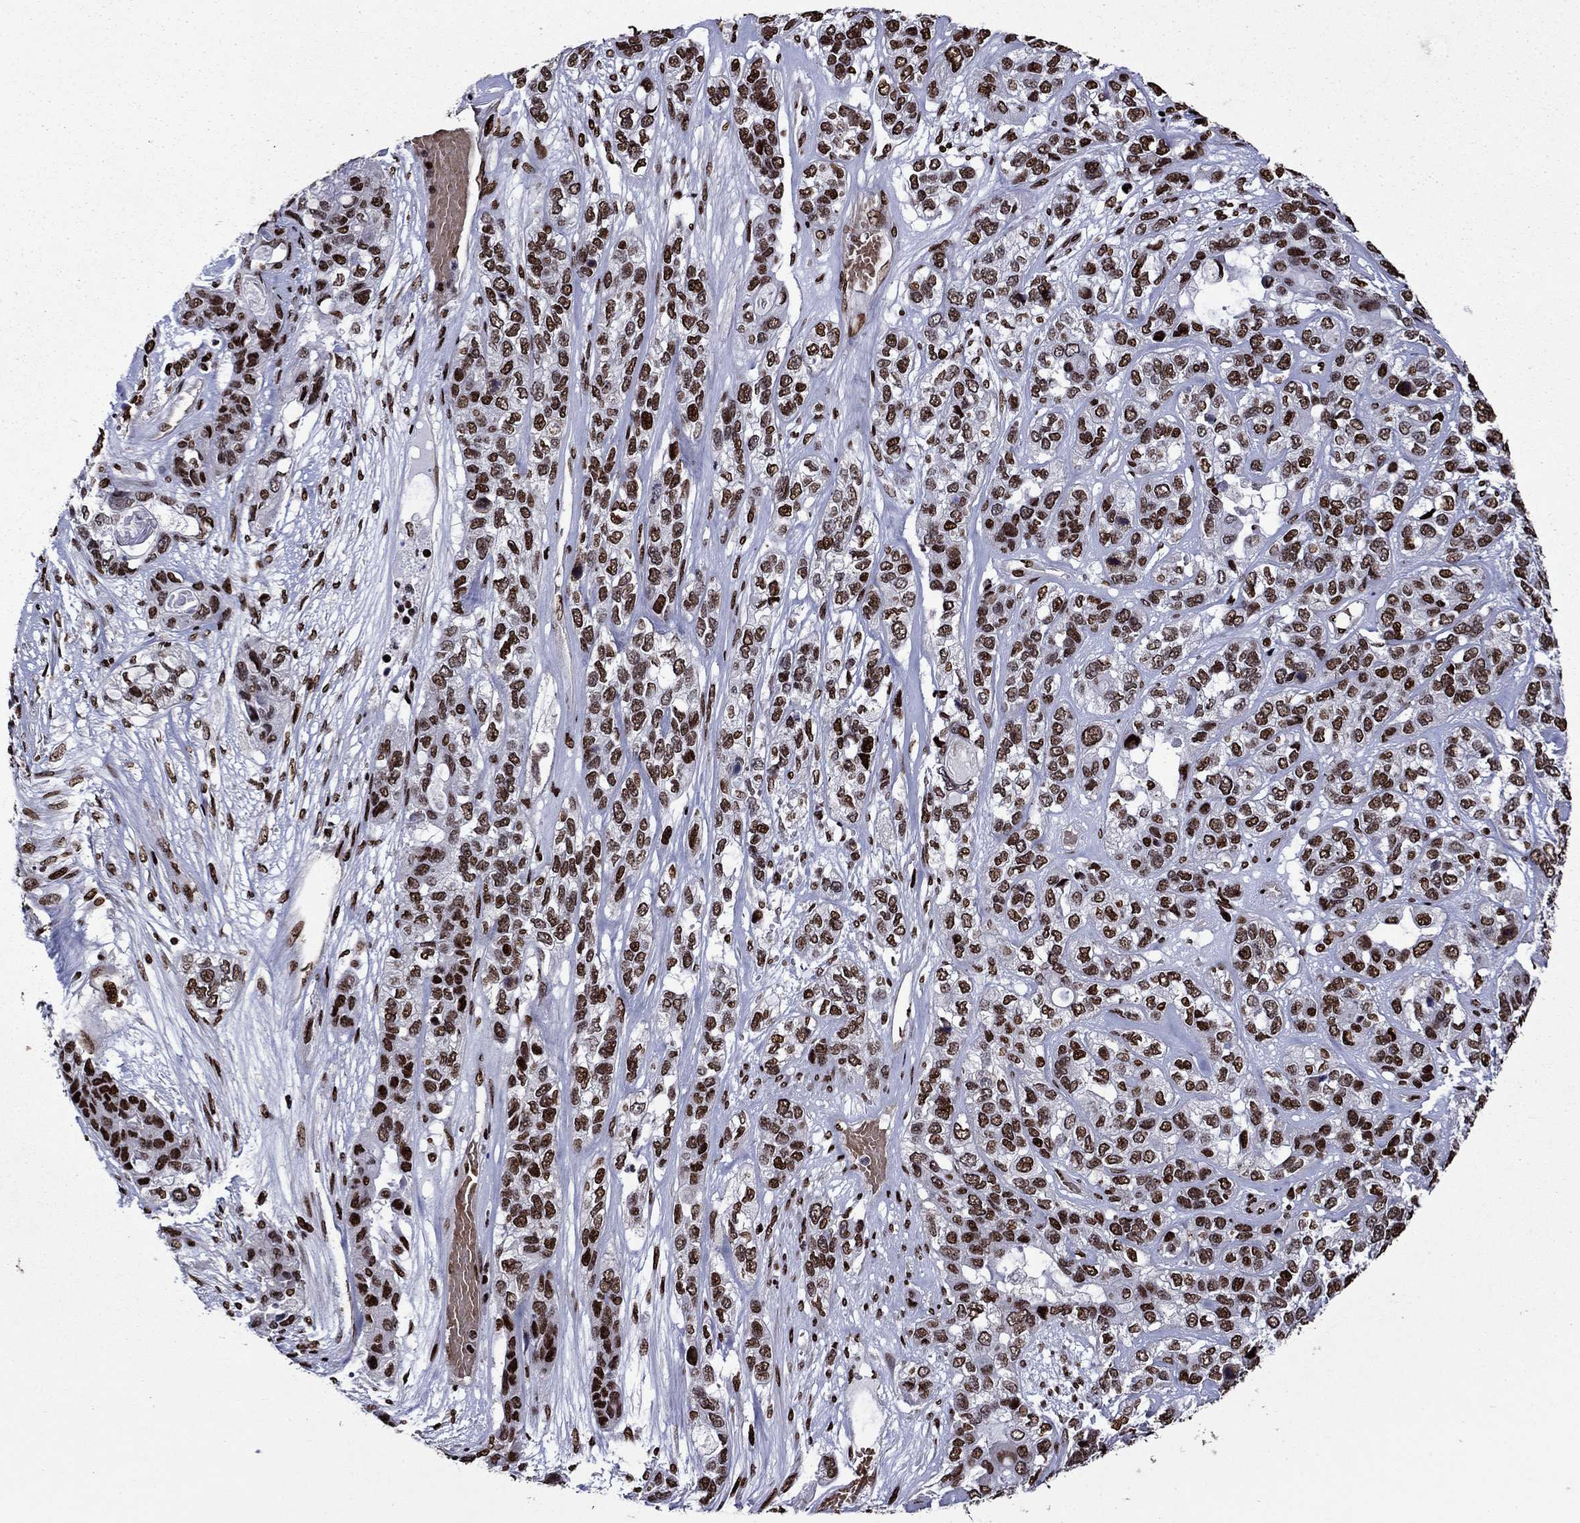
{"staining": {"intensity": "strong", "quantity": ">75%", "location": "nuclear"}, "tissue": "lung cancer", "cell_type": "Tumor cells", "image_type": "cancer", "snomed": [{"axis": "morphology", "description": "Squamous cell carcinoma, NOS"}, {"axis": "topography", "description": "Lung"}], "caption": "A brown stain labels strong nuclear staining of a protein in human lung cancer tumor cells. (DAB IHC with brightfield microscopy, high magnification).", "gene": "LIMK1", "patient": {"sex": "female", "age": 70}}